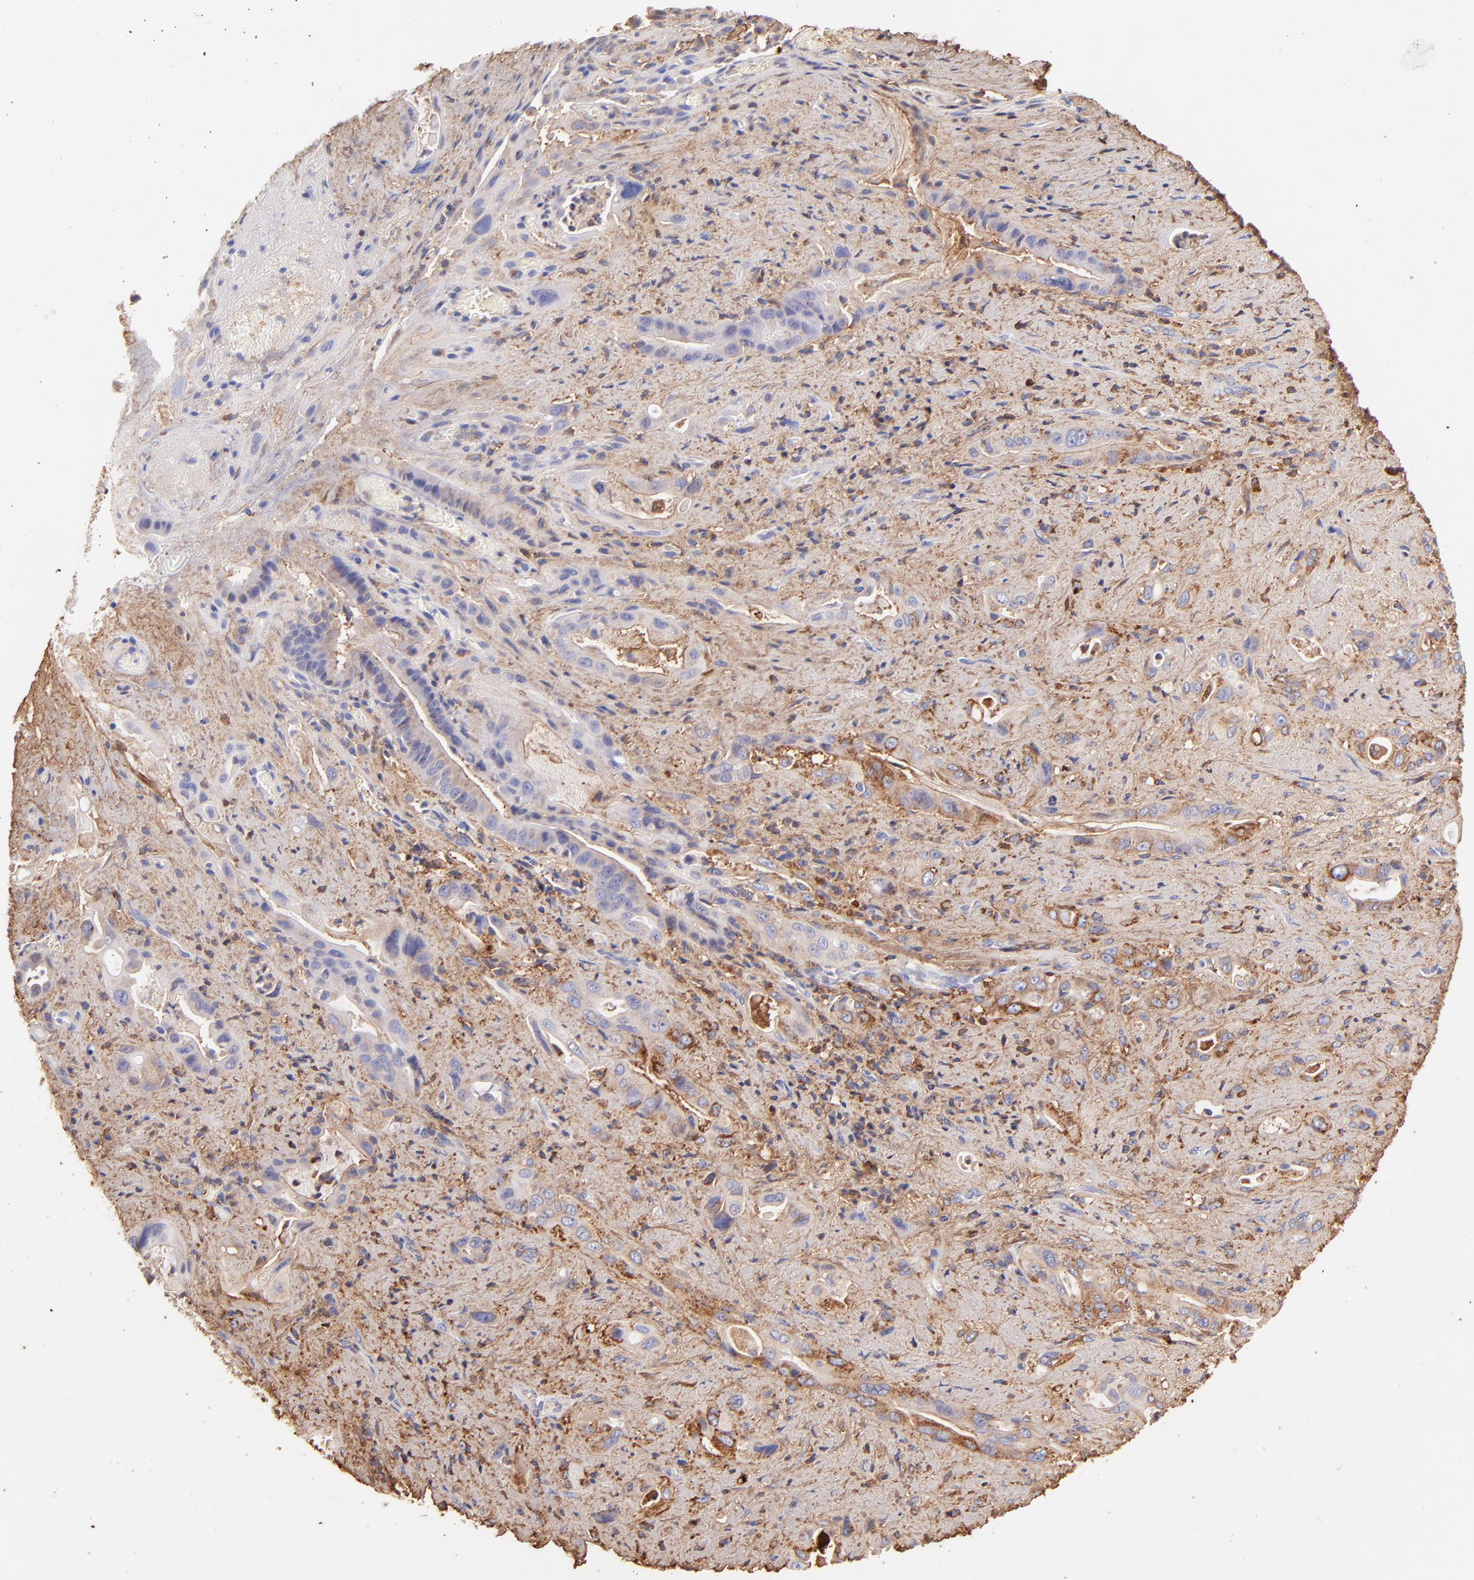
{"staining": {"intensity": "weak", "quantity": ">75%", "location": "cytoplasmic/membranous"}, "tissue": "pancreatic cancer", "cell_type": "Tumor cells", "image_type": "cancer", "snomed": [{"axis": "morphology", "description": "Adenocarcinoma, NOS"}, {"axis": "topography", "description": "Pancreas"}], "caption": "A histopathology image showing weak cytoplasmic/membranous expression in about >75% of tumor cells in pancreatic adenocarcinoma, as visualized by brown immunohistochemical staining.", "gene": "BGN", "patient": {"sex": "male", "age": 77}}